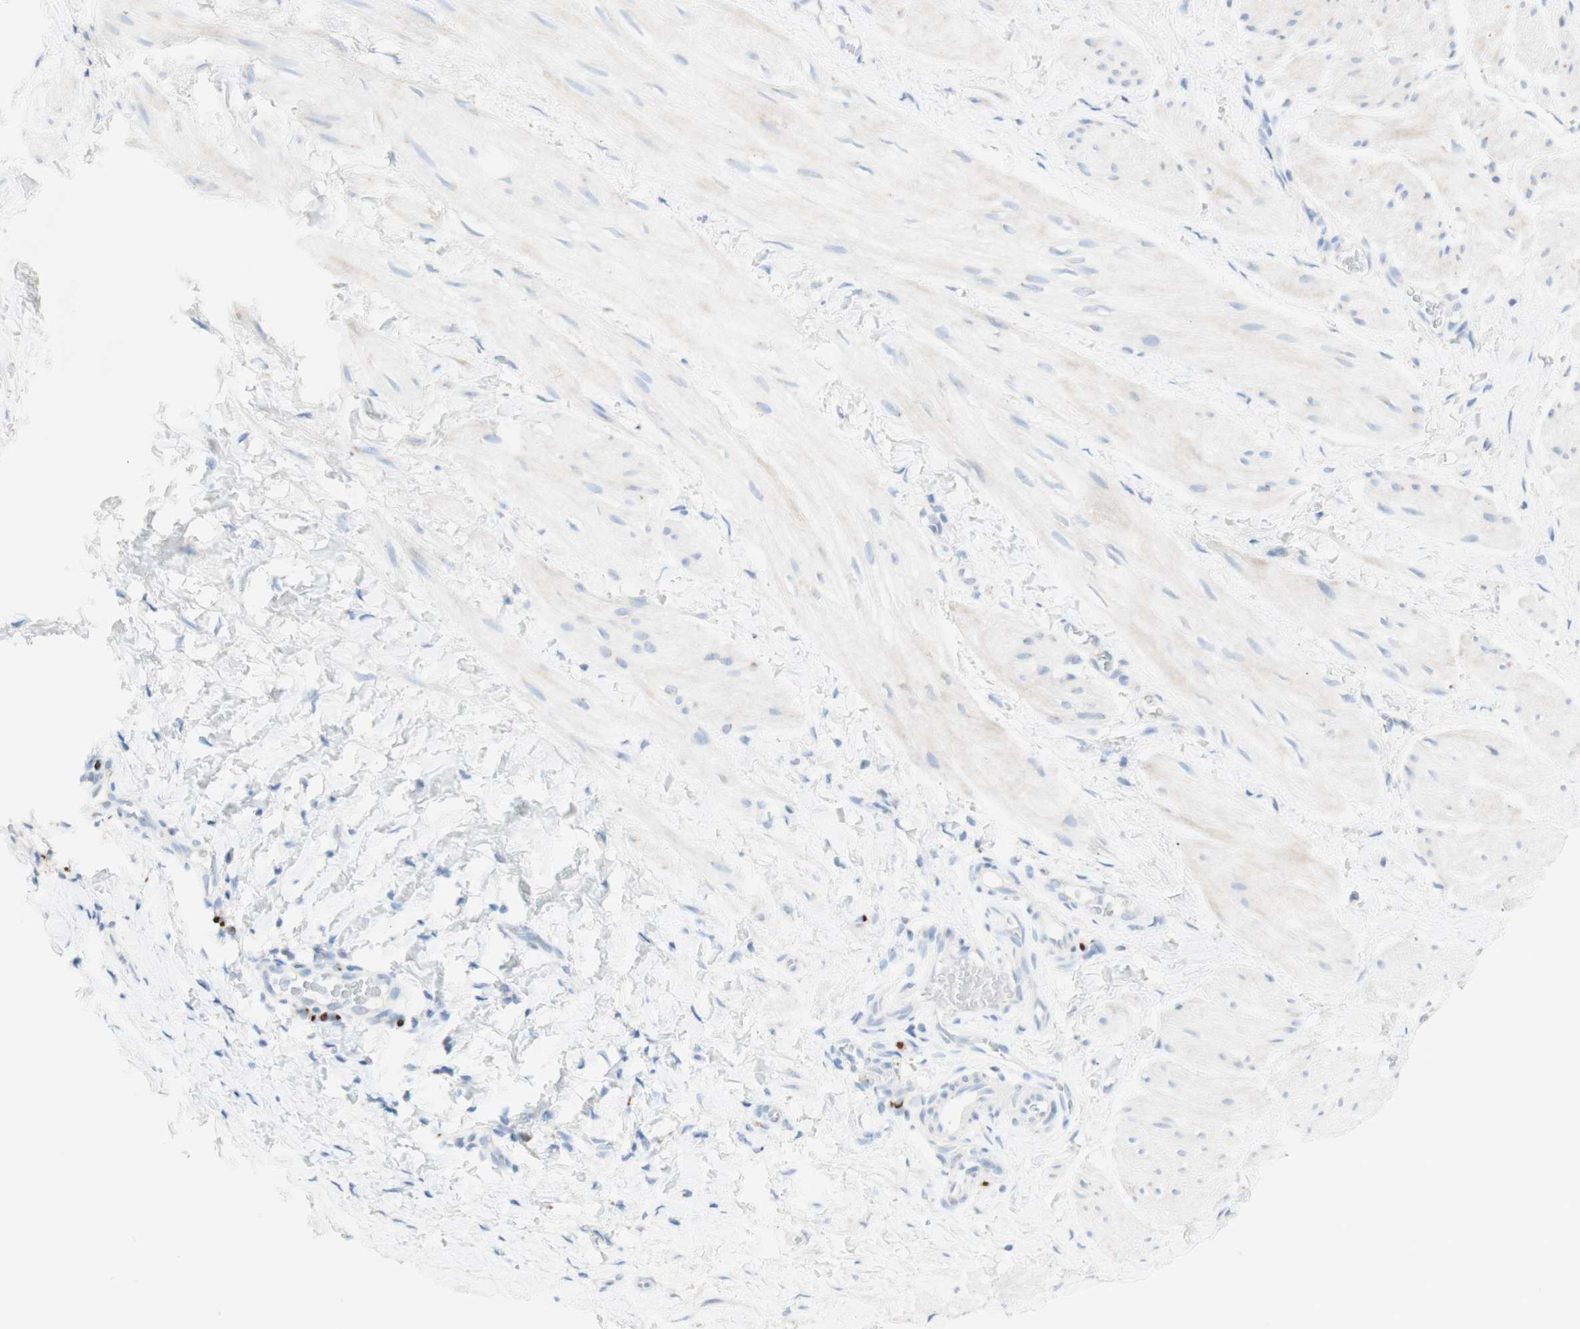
{"staining": {"intensity": "negative", "quantity": "none", "location": "none"}, "tissue": "smooth muscle", "cell_type": "Smooth muscle cells", "image_type": "normal", "snomed": [{"axis": "morphology", "description": "Normal tissue, NOS"}, {"axis": "topography", "description": "Smooth muscle"}], "caption": "Immunohistochemical staining of normal smooth muscle shows no significant staining in smooth muscle cells. Brightfield microscopy of immunohistochemistry stained with DAB (3,3'-diaminobenzidine) (brown) and hematoxylin (blue), captured at high magnification.", "gene": "MANEA", "patient": {"sex": "male", "age": 16}}